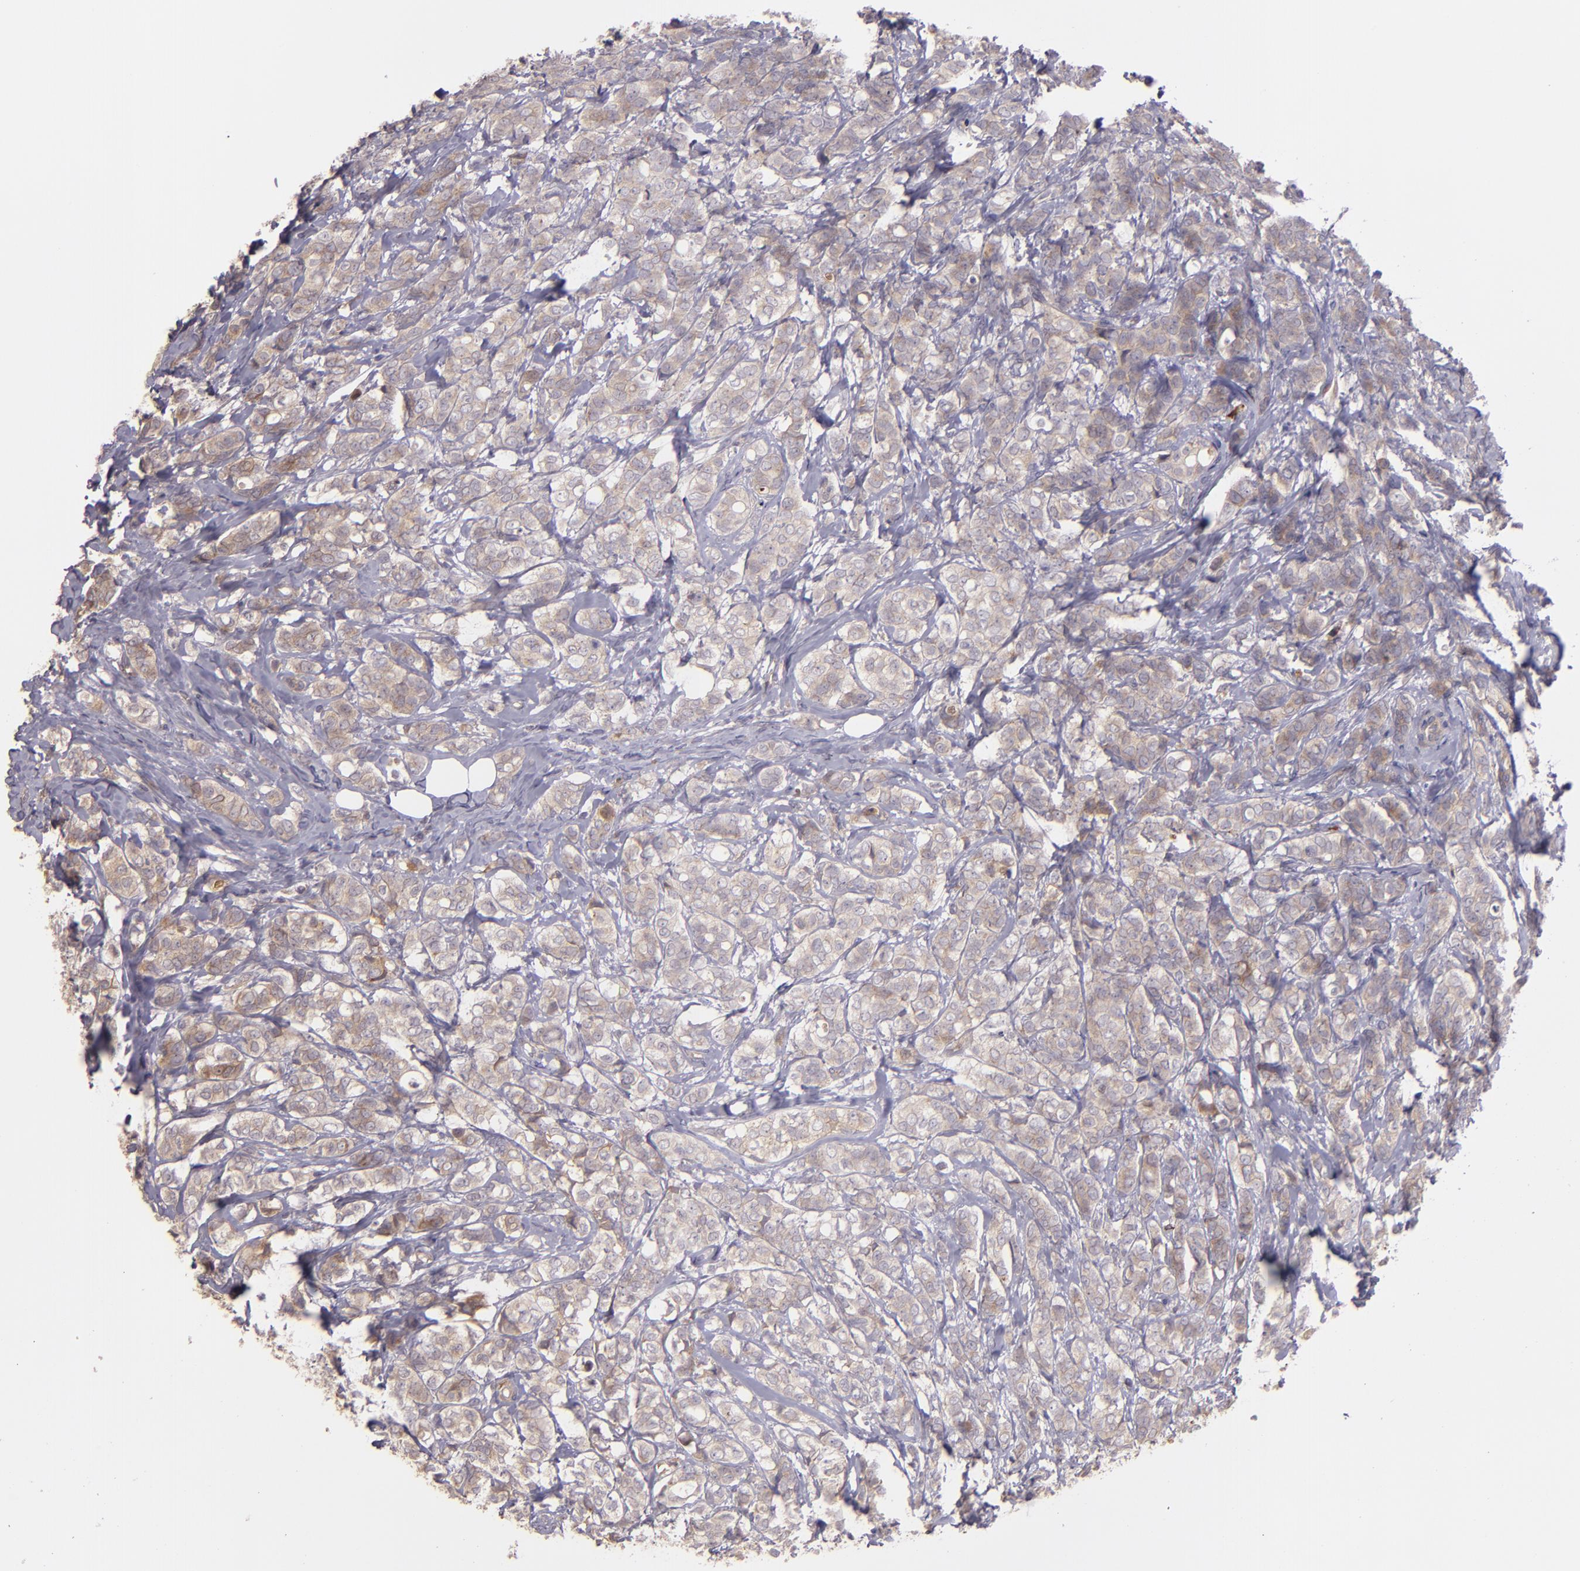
{"staining": {"intensity": "moderate", "quantity": ">75%", "location": "cytoplasmic/membranous"}, "tissue": "breast cancer", "cell_type": "Tumor cells", "image_type": "cancer", "snomed": [{"axis": "morphology", "description": "Lobular carcinoma"}, {"axis": "topography", "description": "Breast"}], "caption": "Tumor cells show medium levels of moderate cytoplasmic/membranous positivity in approximately >75% of cells in breast cancer (lobular carcinoma). The staining is performed using DAB (3,3'-diaminobenzidine) brown chromogen to label protein expression. The nuclei are counter-stained blue using hematoxylin.", "gene": "ECE1", "patient": {"sex": "female", "age": 60}}